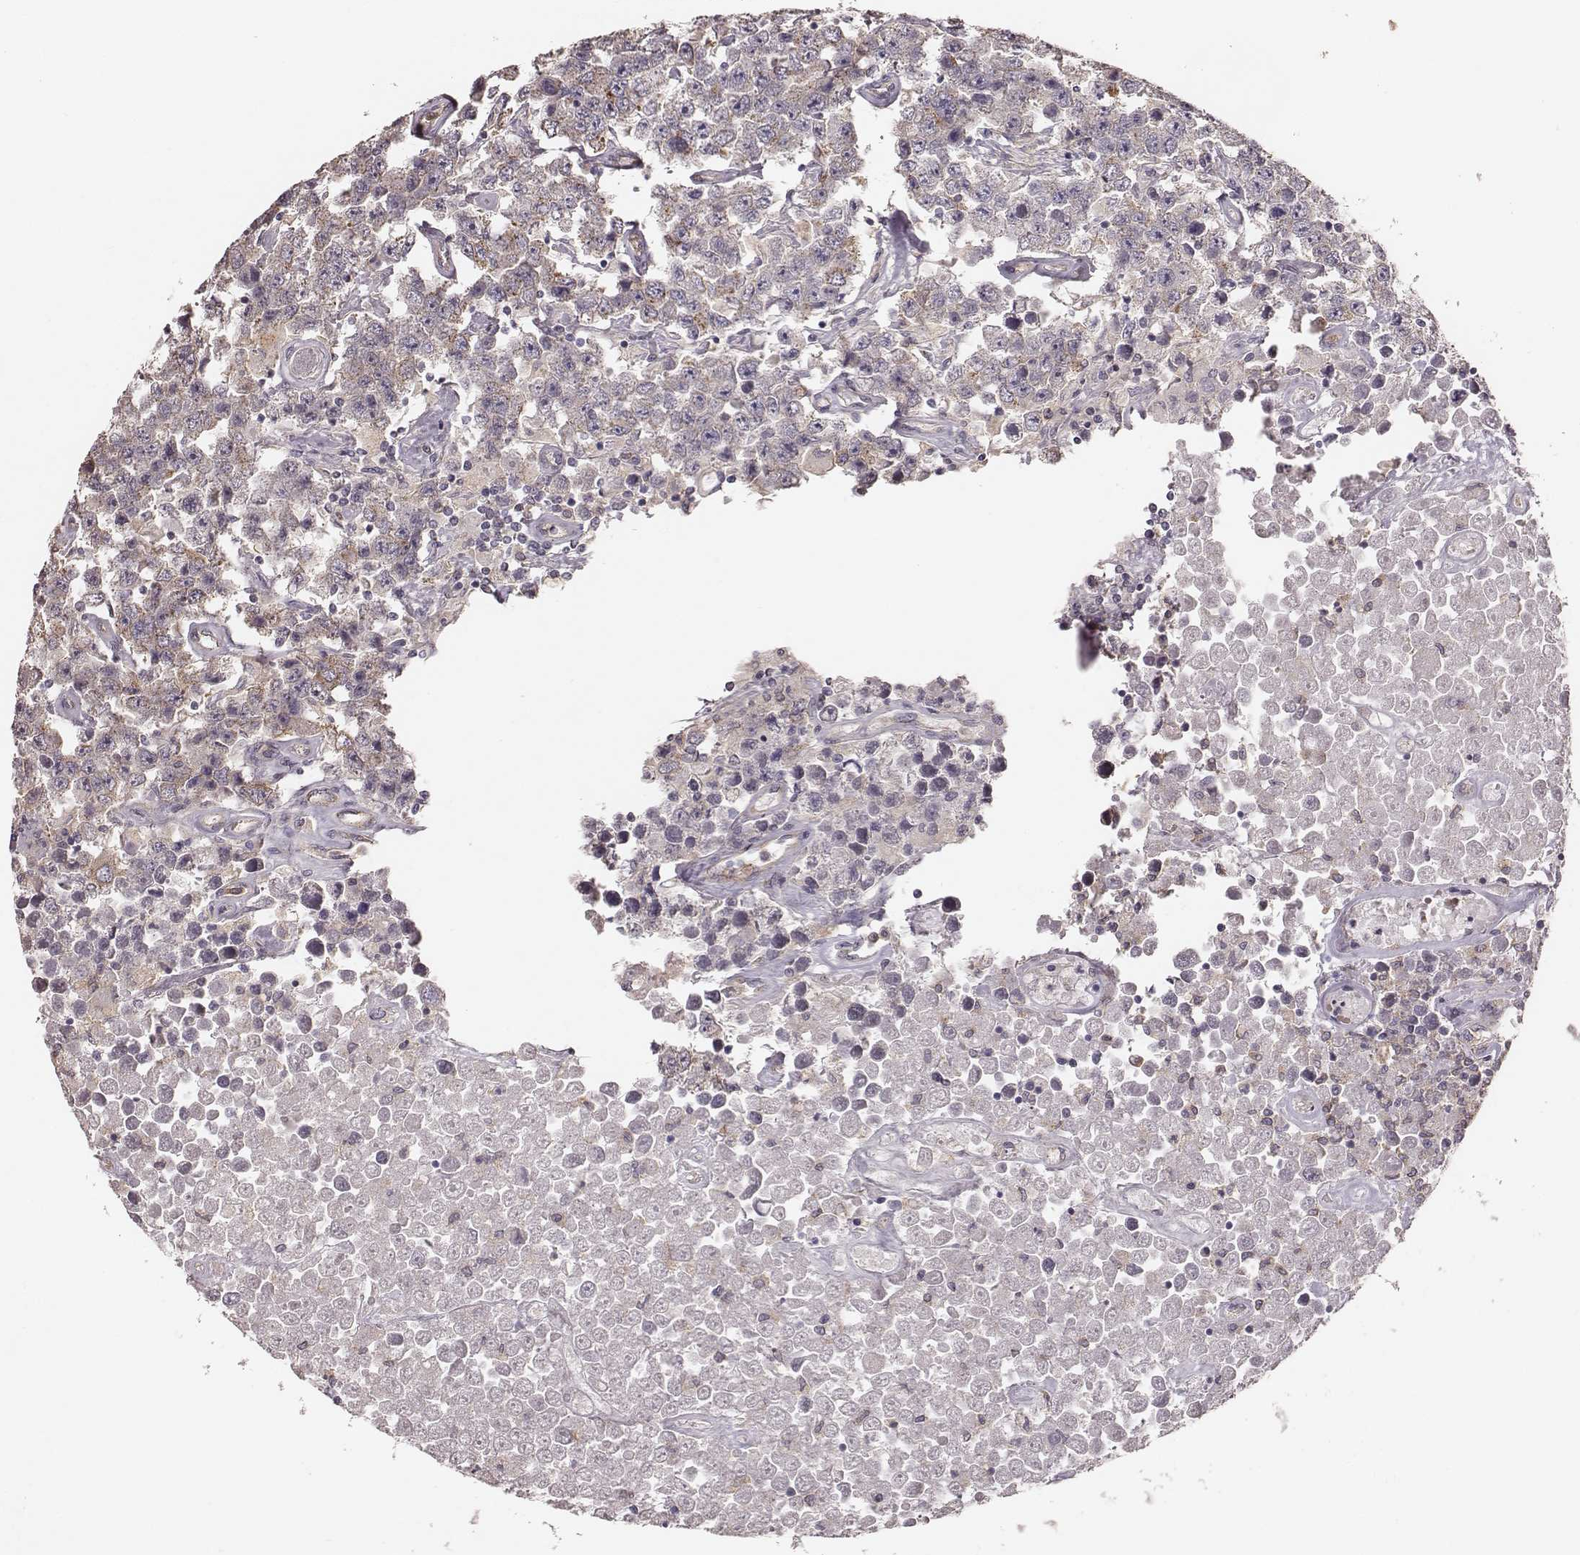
{"staining": {"intensity": "negative", "quantity": "none", "location": "none"}, "tissue": "testis cancer", "cell_type": "Tumor cells", "image_type": "cancer", "snomed": [{"axis": "morphology", "description": "Seminoma, NOS"}, {"axis": "topography", "description": "Testis"}], "caption": "Tumor cells show no significant protein positivity in testis seminoma.", "gene": "VPS26A", "patient": {"sex": "male", "age": 52}}